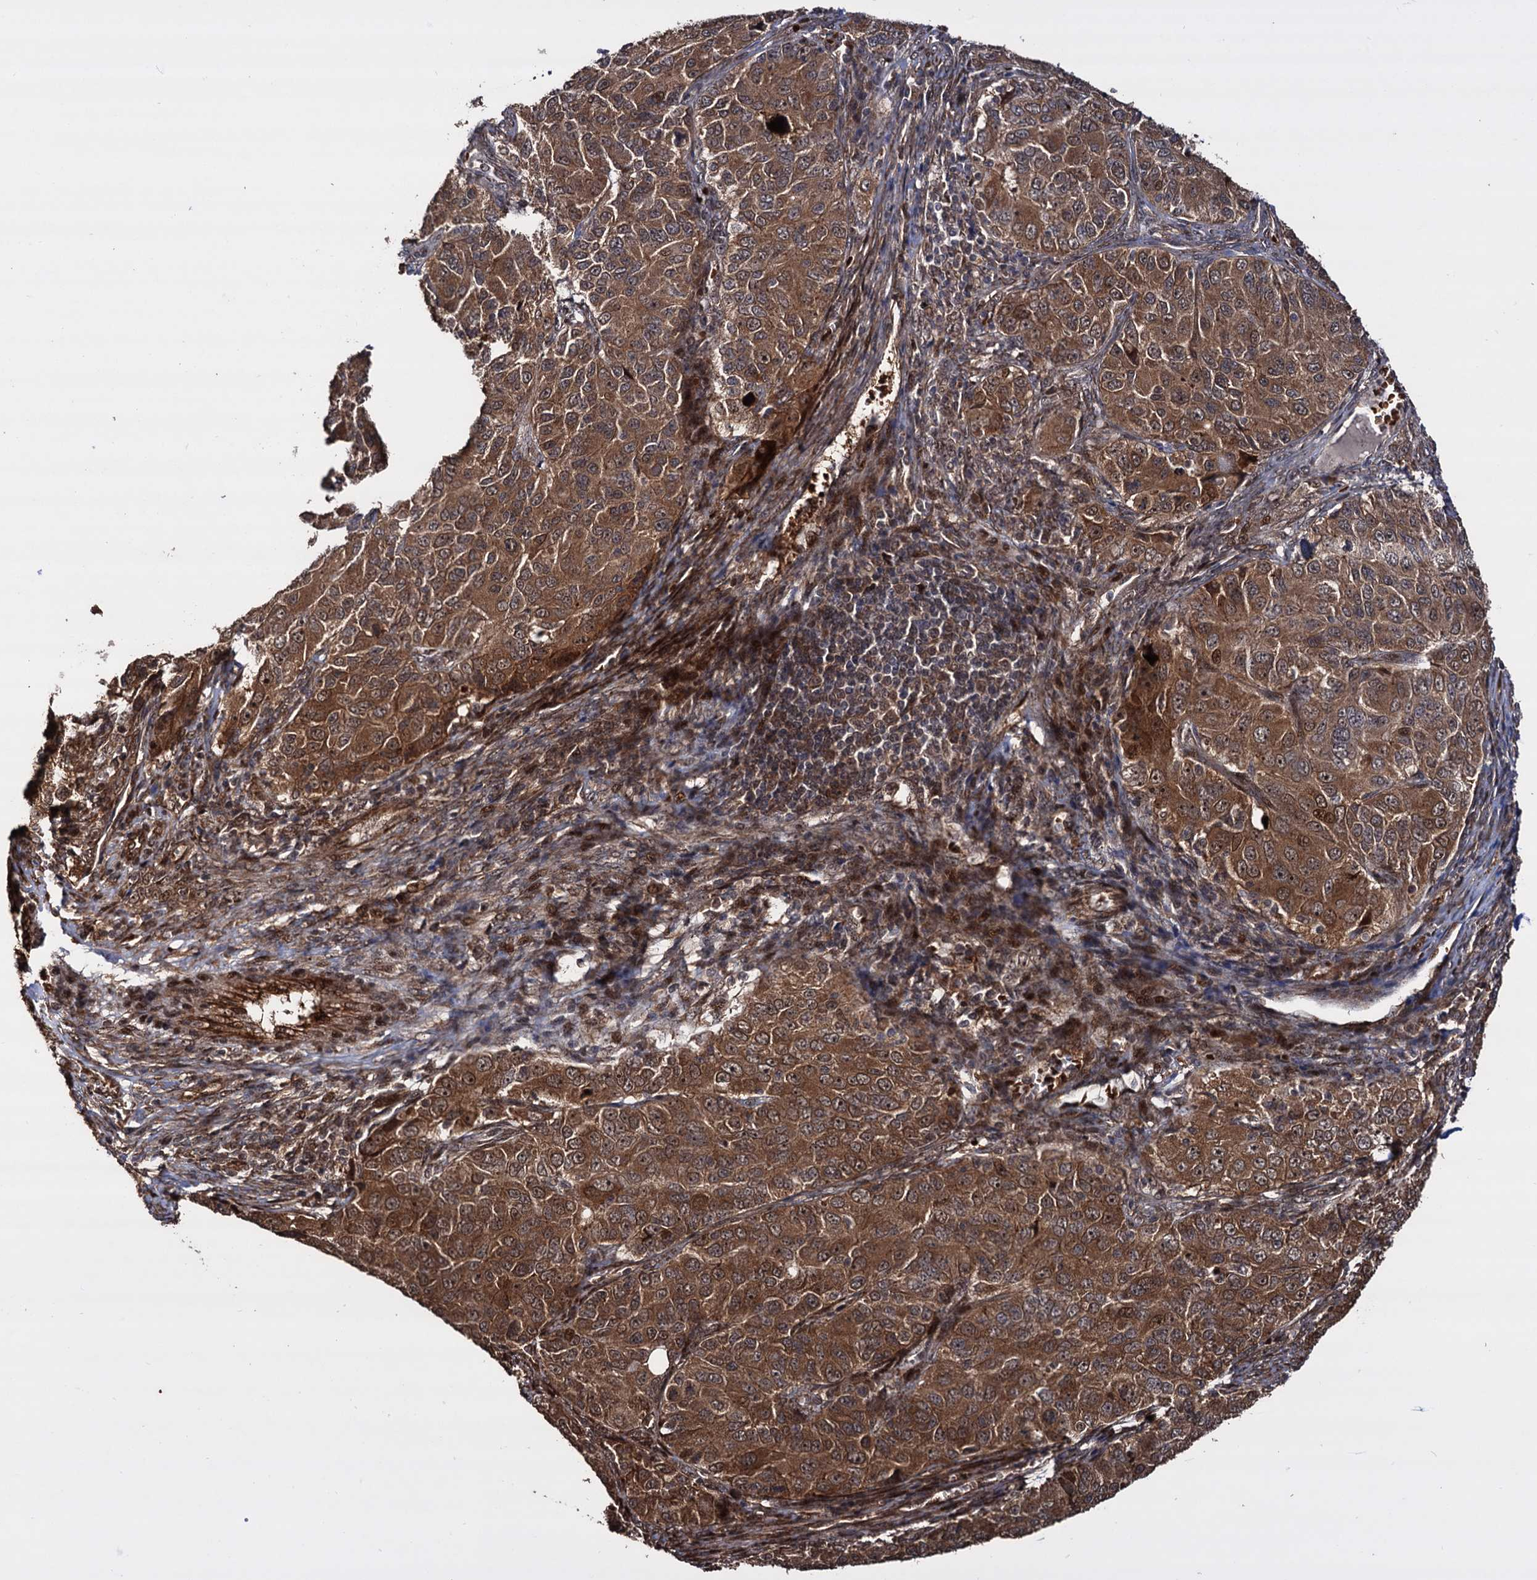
{"staining": {"intensity": "moderate", "quantity": ">75%", "location": "cytoplasmic/membranous,nuclear"}, "tissue": "ovarian cancer", "cell_type": "Tumor cells", "image_type": "cancer", "snomed": [{"axis": "morphology", "description": "Carcinoma, endometroid"}, {"axis": "topography", "description": "Ovary"}], "caption": "This photomicrograph demonstrates IHC staining of human ovarian endometroid carcinoma, with medium moderate cytoplasmic/membranous and nuclear positivity in about >75% of tumor cells.", "gene": "PIGB", "patient": {"sex": "female", "age": 51}}